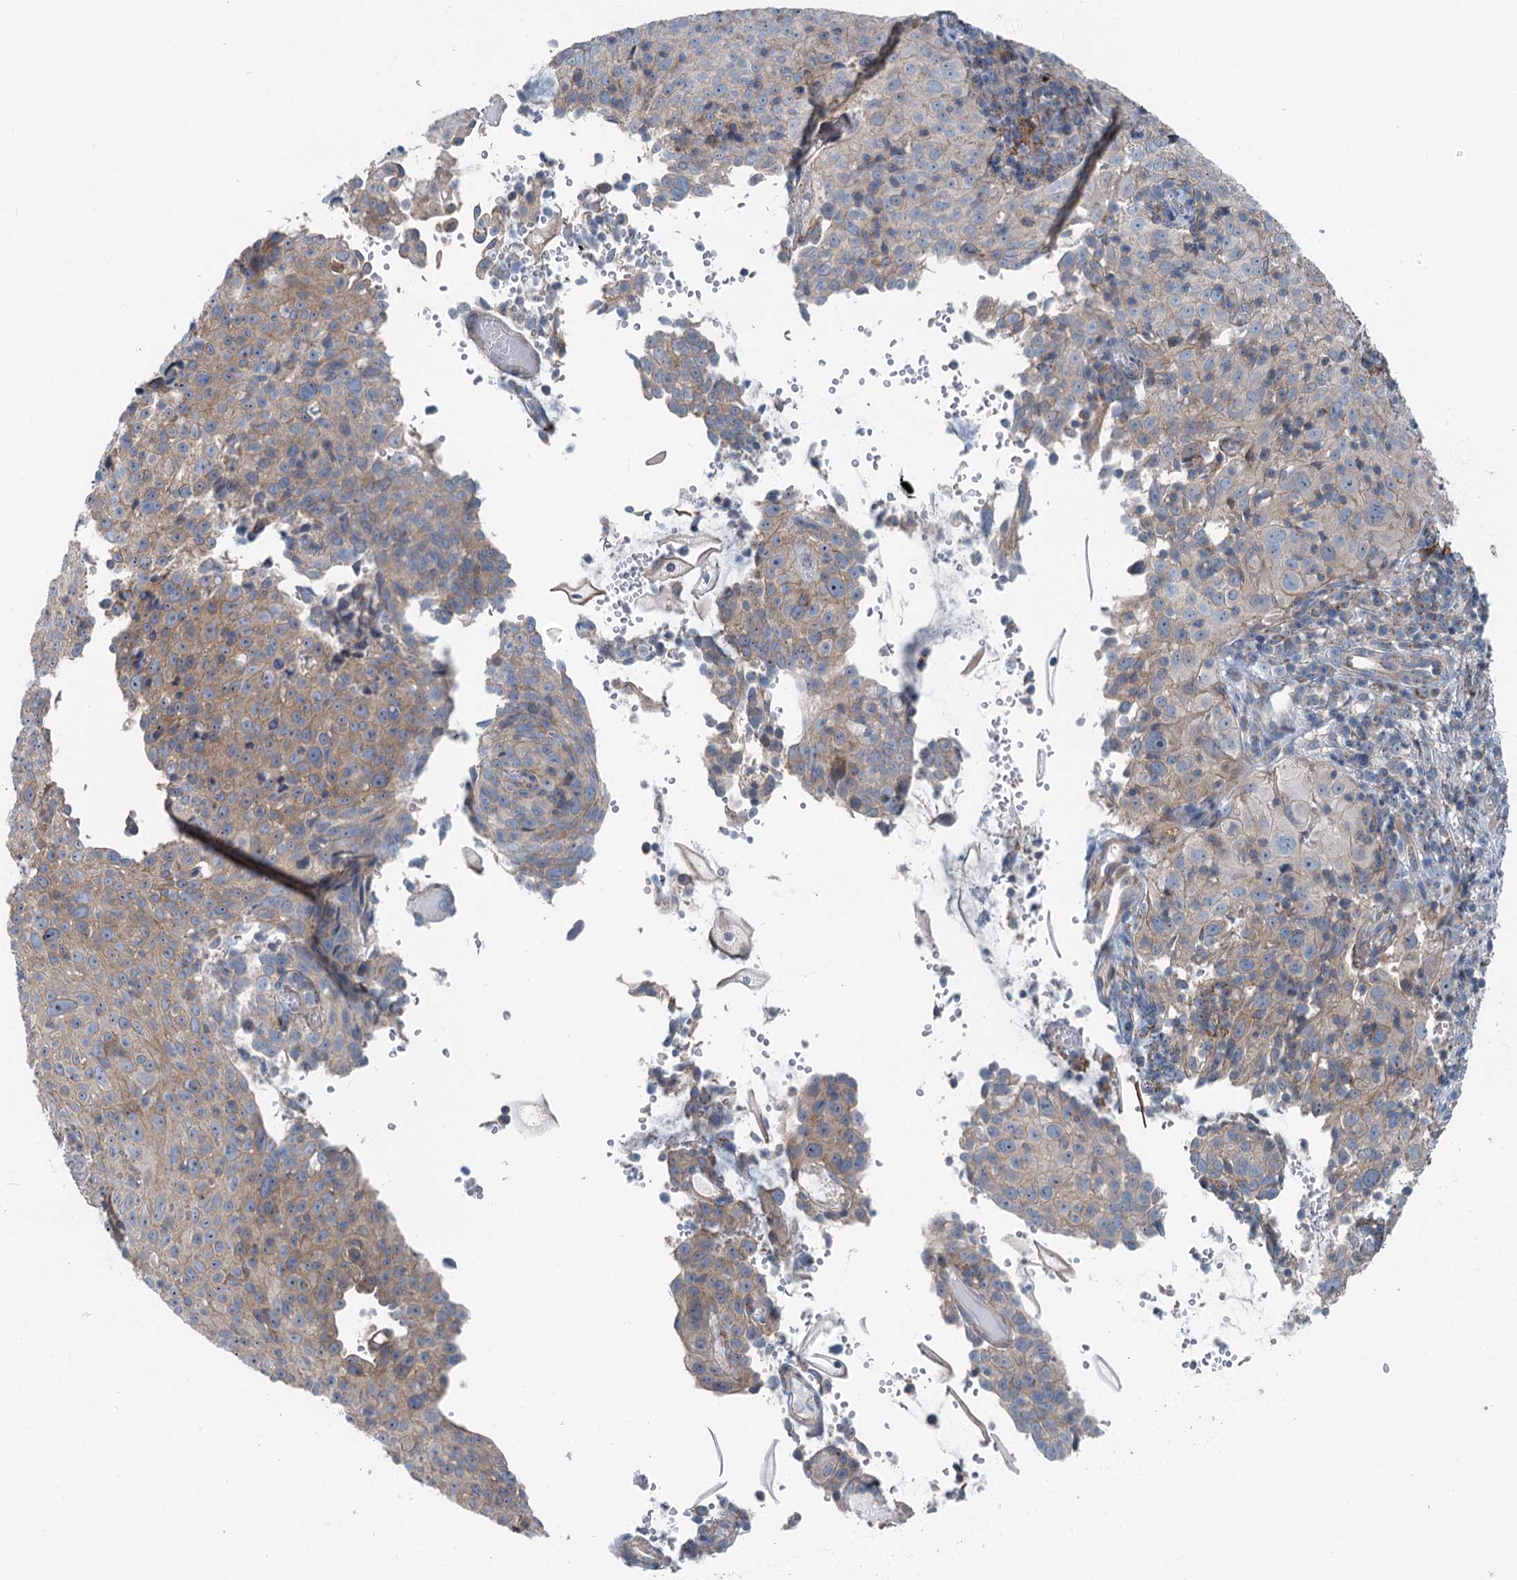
{"staining": {"intensity": "weak", "quantity": "25%-75%", "location": "cytoplasmic/membranous"}, "tissue": "cervical cancer", "cell_type": "Tumor cells", "image_type": "cancer", "snomed": [{"axis": "morphology", "description": "Squamous cell carcinoma, NOS"}, {"axis": "topography", "description": "Cervix"}], "caption": "Weak cytoplasmic/membranous positivity for a protein is appreciated in approximately 25%-75% of tumor cells of squamous cell carcinoma (cervical) using IHC.", "gene": "MARK2", "patient": {"sex": "female", "age": 31}}